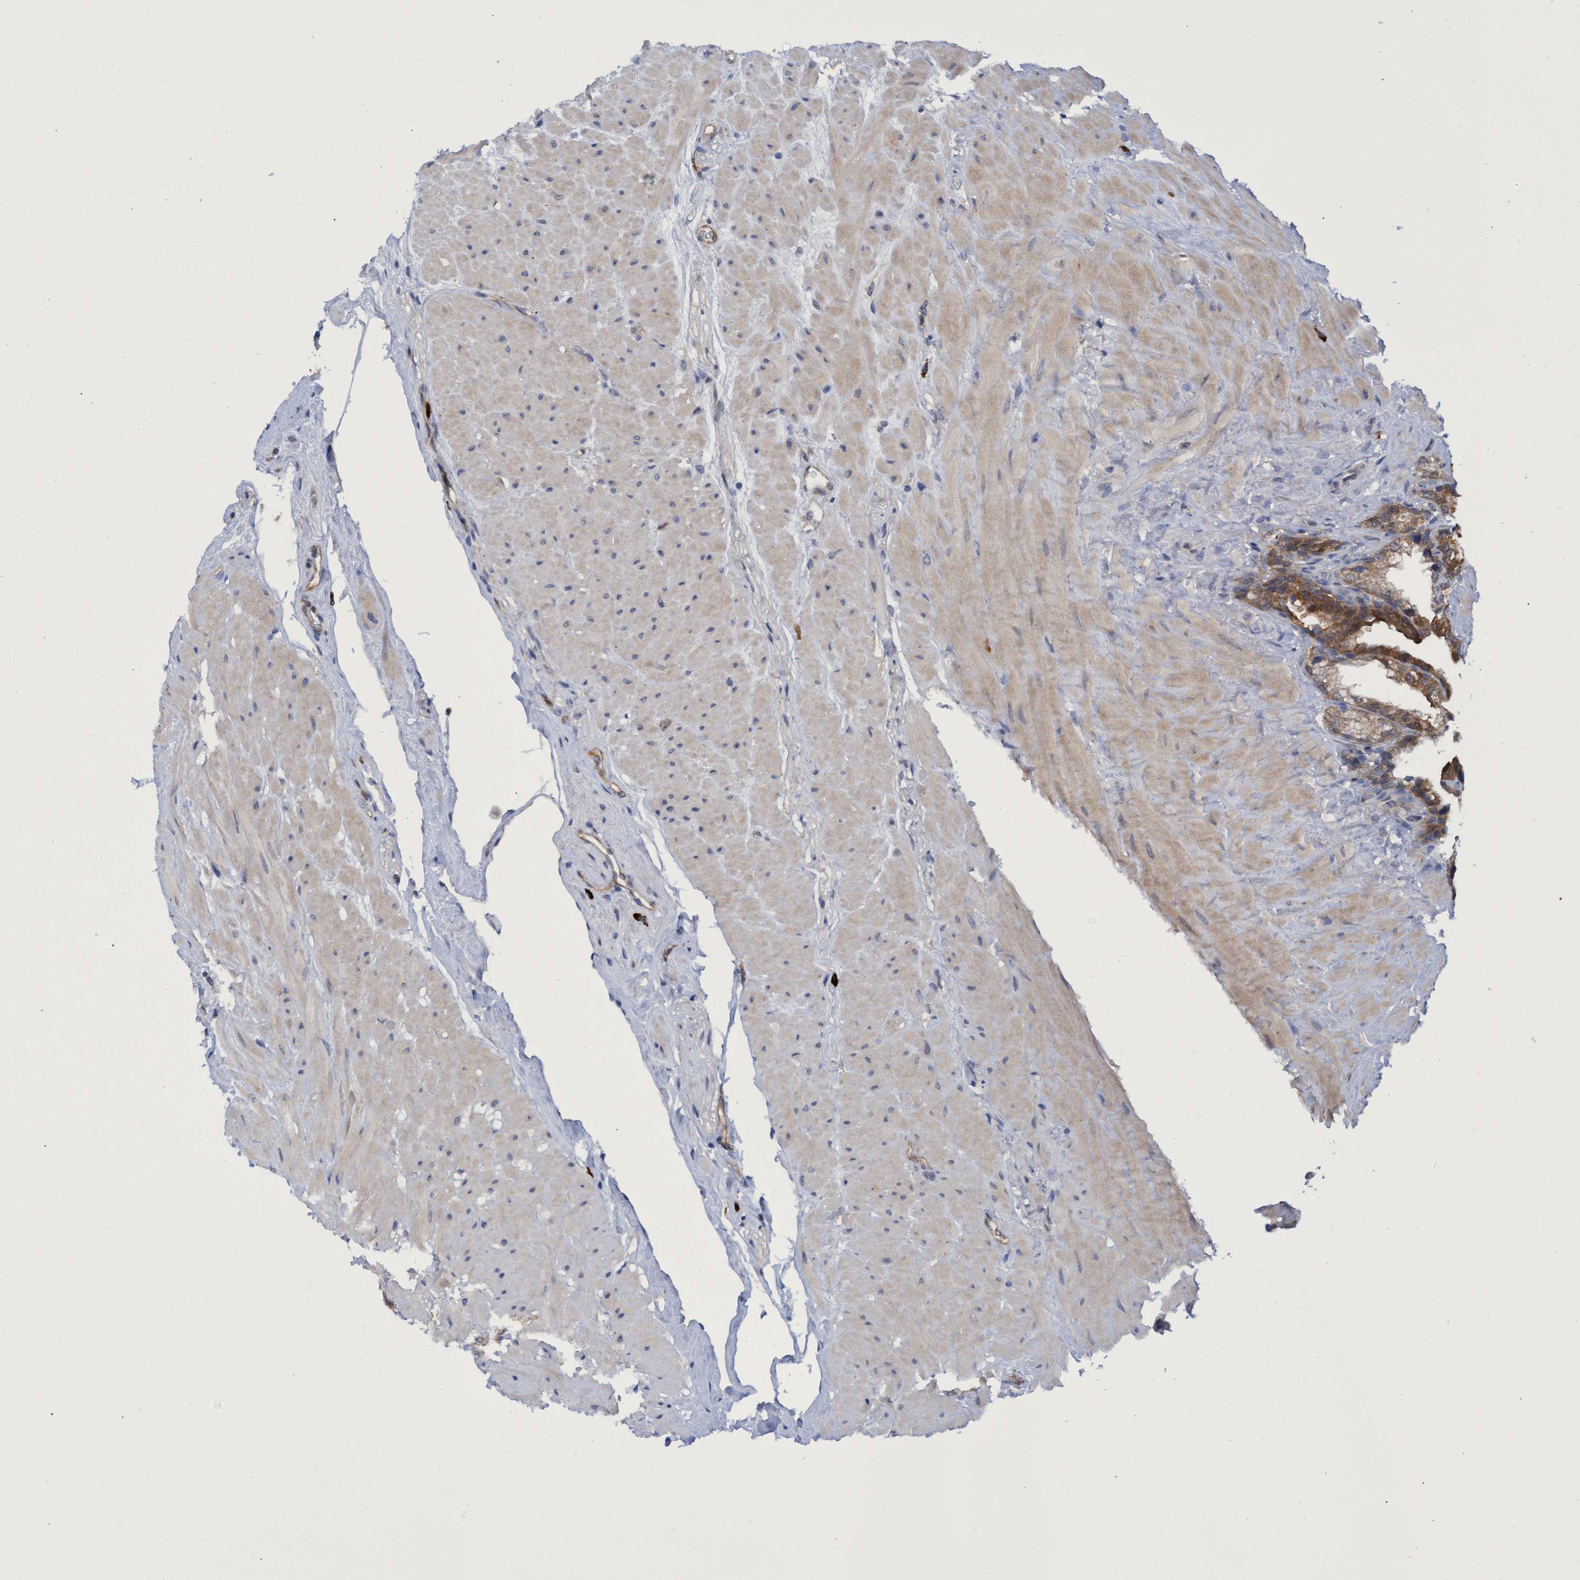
{"staining": {"intensity": "moderate", "quantity": ">75%", "location": "cytoplasmic/membranous"}, "tissue": "seminal vesicle", "cell_type": "Glandular cells", "image_type": "normal", "snomed": [{"axis": "morphology", "description": "Normal tissue, NOS"}, {"axis": "topography", "description": "Seminal veicle"}], "caption": "IHC (DAB (3,3'-diaminobenzidine)) staining of normal seminal vesicle displays moderate cytoplasmic/membranous protein positivity in approximately >75% of glandular cells. (DAB = brown stain, brightfield microscopy at high magnification).", "gene": "PNPO", "patient": {"sex": "male", "age": 68}}